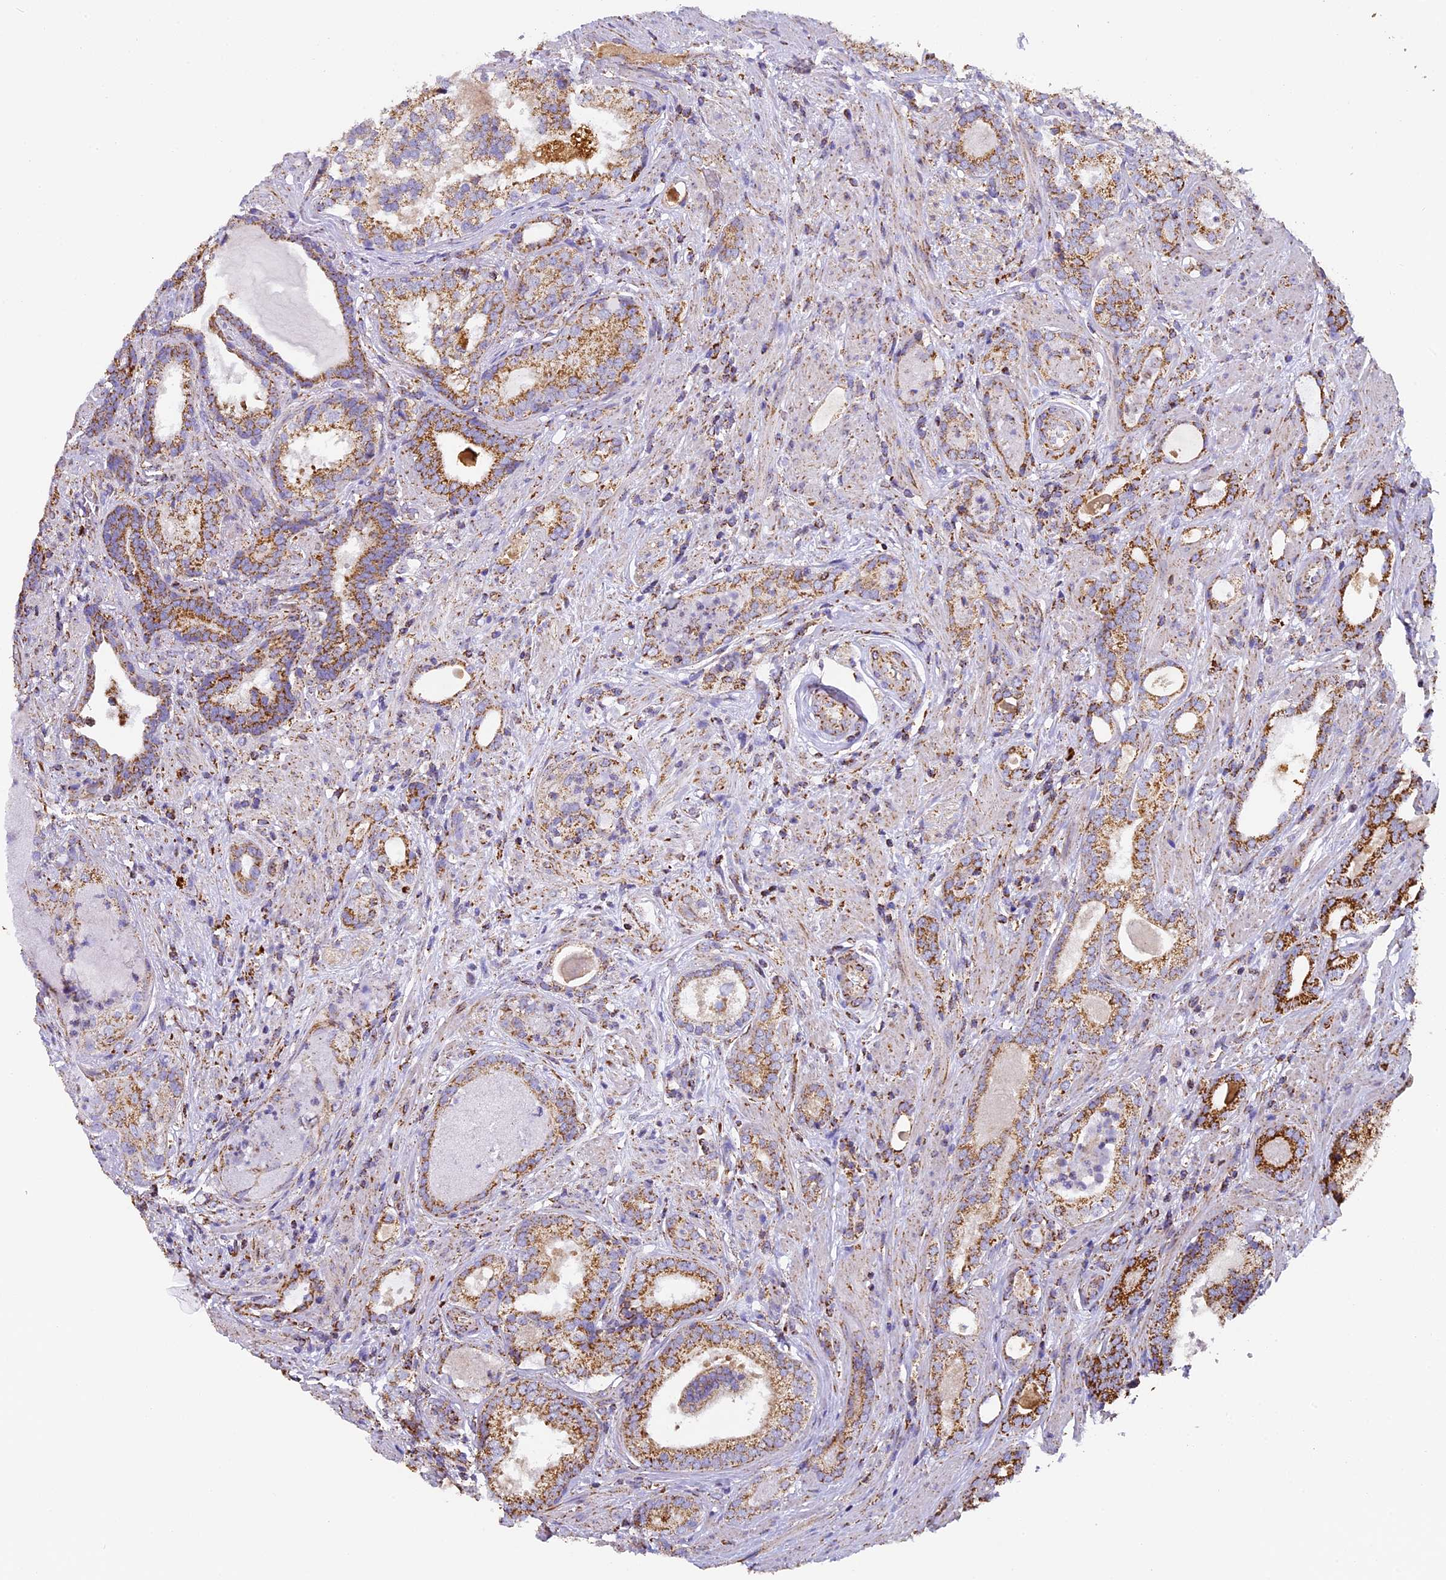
{"staining": {"intensity": "moderate", "quantity": ">75%", "location": "cytoplasmic/membranous"}, "tissue": "prostate cancer", "cell_type": "Tumor cells", "image_type": "cancer", "snomed": [{"axis": "morphology", "description": "Adenocarcinoma, High grade"}, {"axis": "topography", "description": "Prostate"}], "caption": "Moderate cytoplasmic/membranous protein positivity is present in about >75% of tumor cells in high-grade adenocarcinoma (prostate).", "gene": "STK17A", "patient": {"sex": "male", "age": 58}}